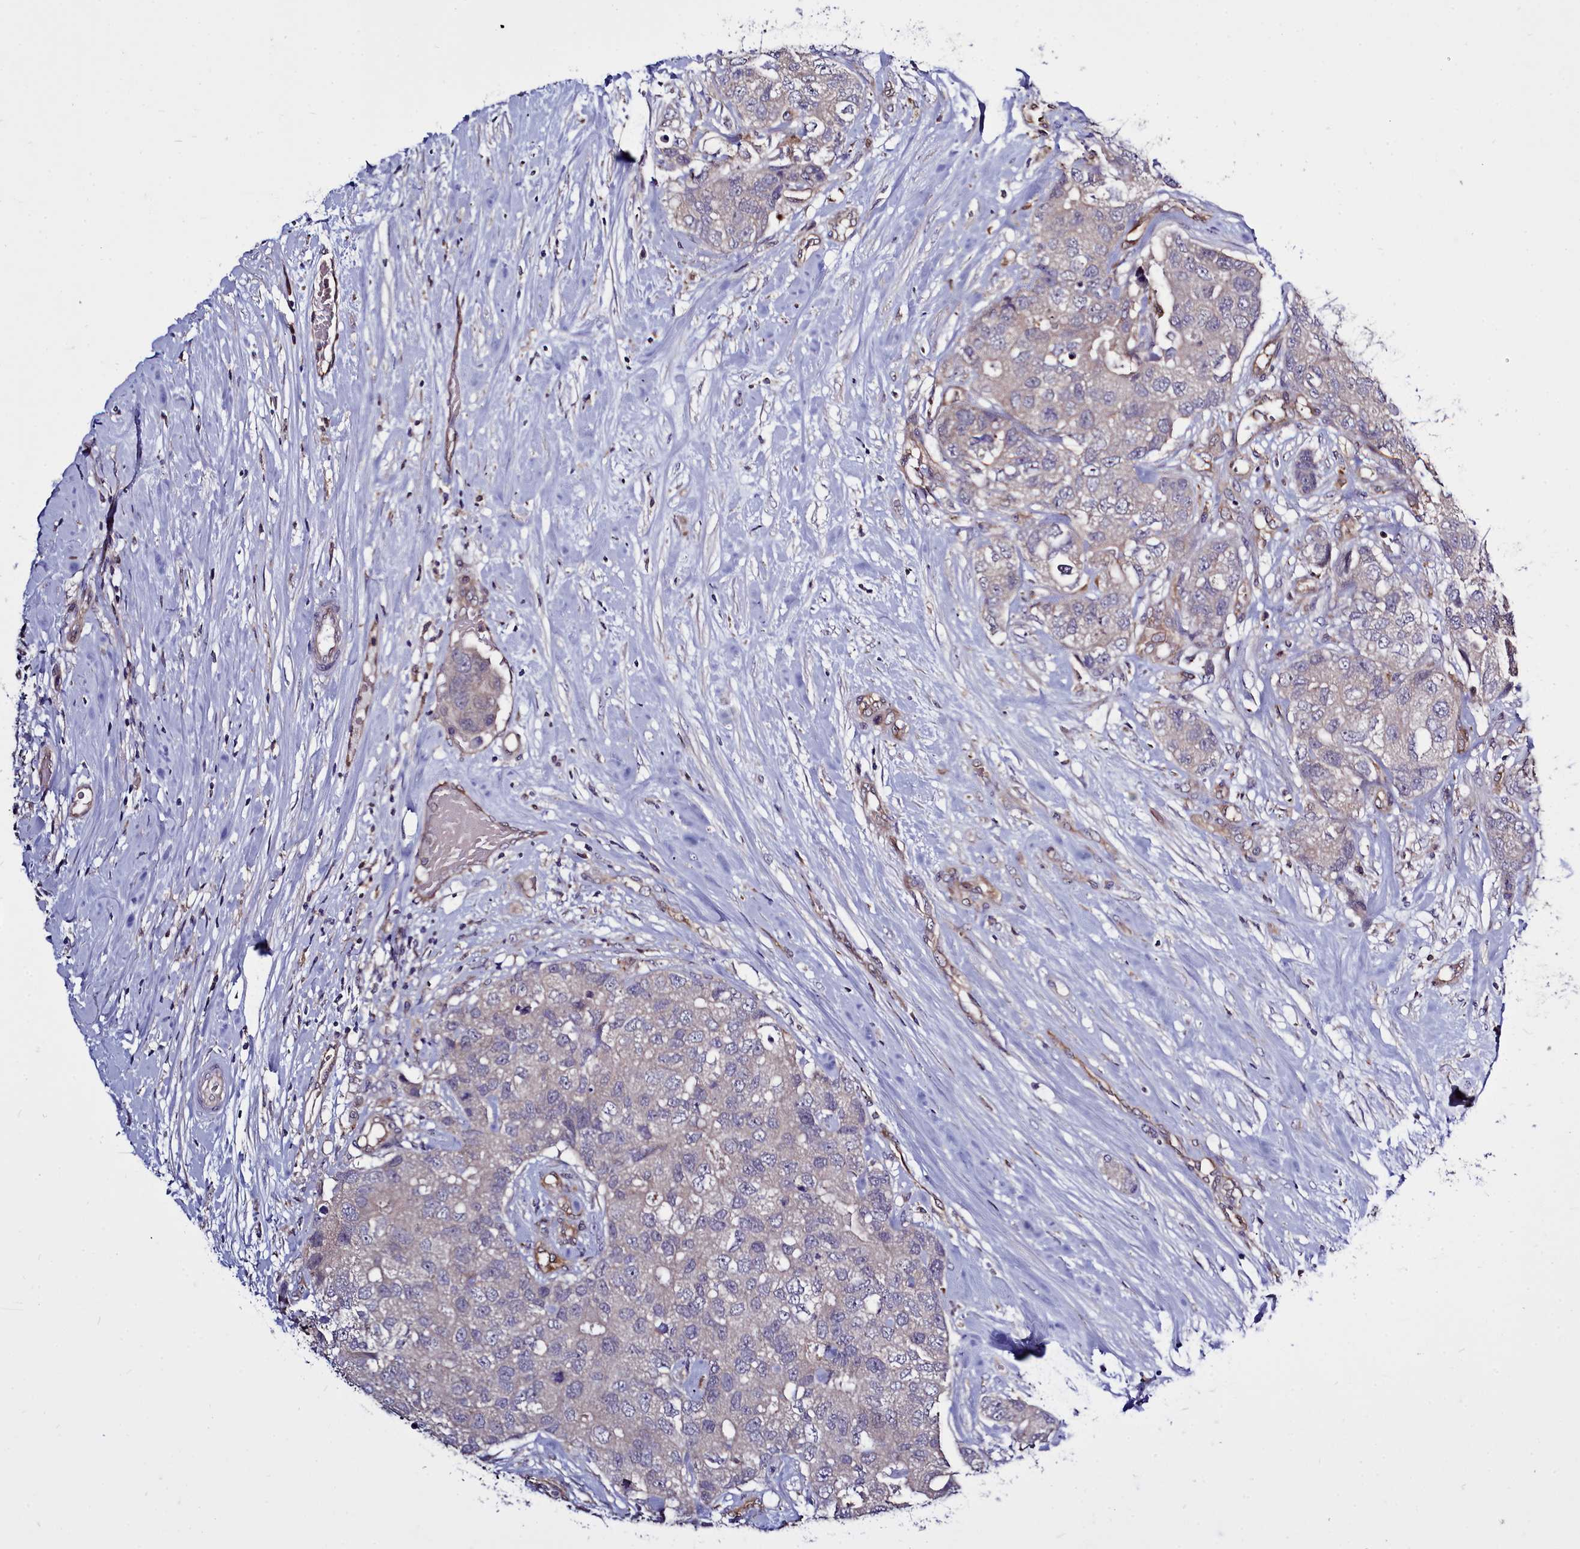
{"staining": {"intensity": "negative", "quantity": "none", "location": "none"}, "tissue": "breast cancer", "cell_type": "Tumor cells", "image_type": "cancer", "snomed": [{"axis": "morphology", "description": "Duct carcinoma"}, {"axis": "topography", "description": "Breast"}], "caption": "DAB (3,3'-diaminobenzidine) immunohistochemical staining of human breast cancer displays no significant expression in tumor cells.", "gene": "RAPGEF4", "patient": {"sex": "female", "age": 62}}